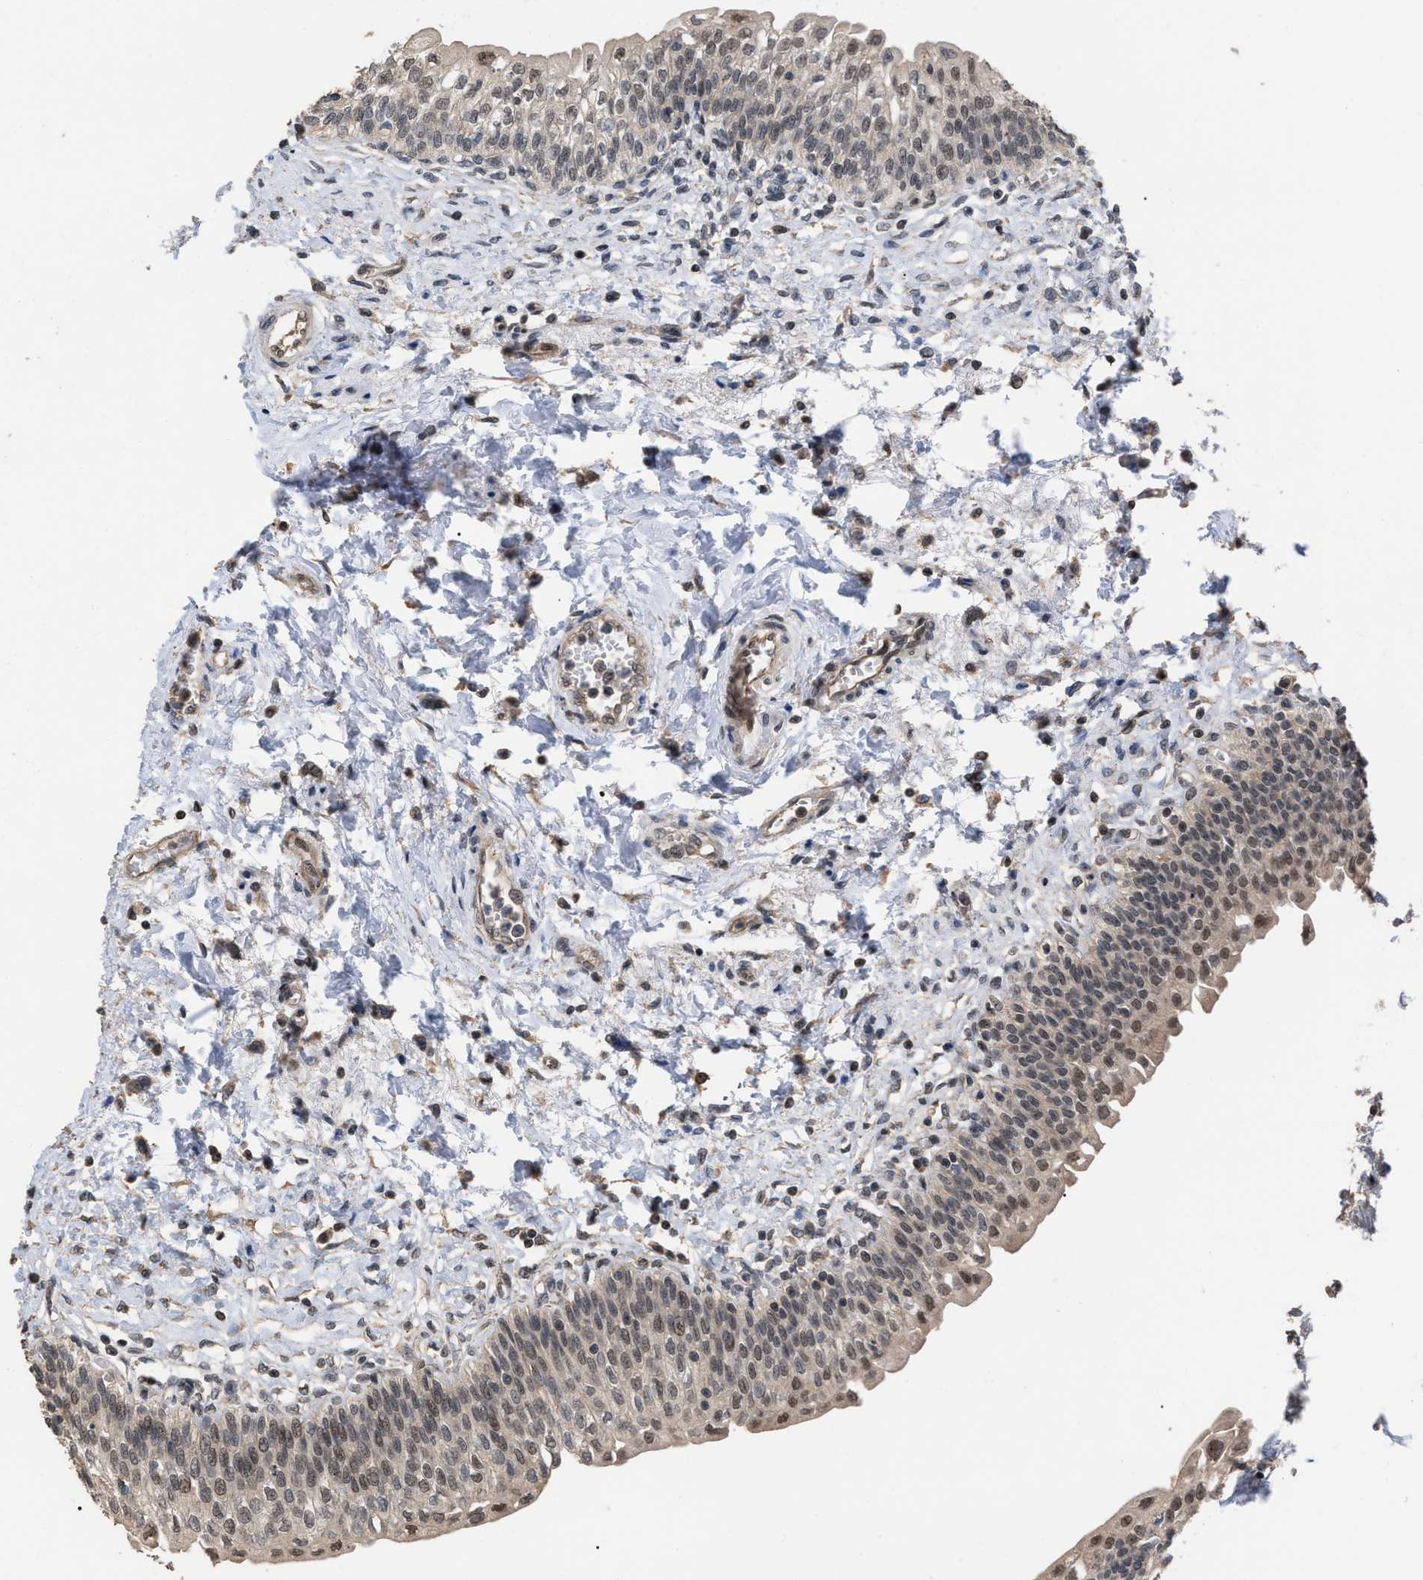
{"staining": {"intensity": "moderate", "quantity": ">75%", "location": "cytoplasmic/membranous,nuclear"}, "tissue": "urinary bladder", "cell_type": "Urothelial cells", "image_type": "normal", "snomed": [{"axis": "morphology", "description": "Normal tissue, NOS"}, {"axis": "topography", "description": "Urinary bladder"}], "caption": "Urinary bladder stained with immunohistochemistry shows moderate cytoplasmic/membranous,nuclear positivity in about >75% of urothelial cells.", "gene": "JAZF1", "patient": {"sex": "male", "age": 55}}